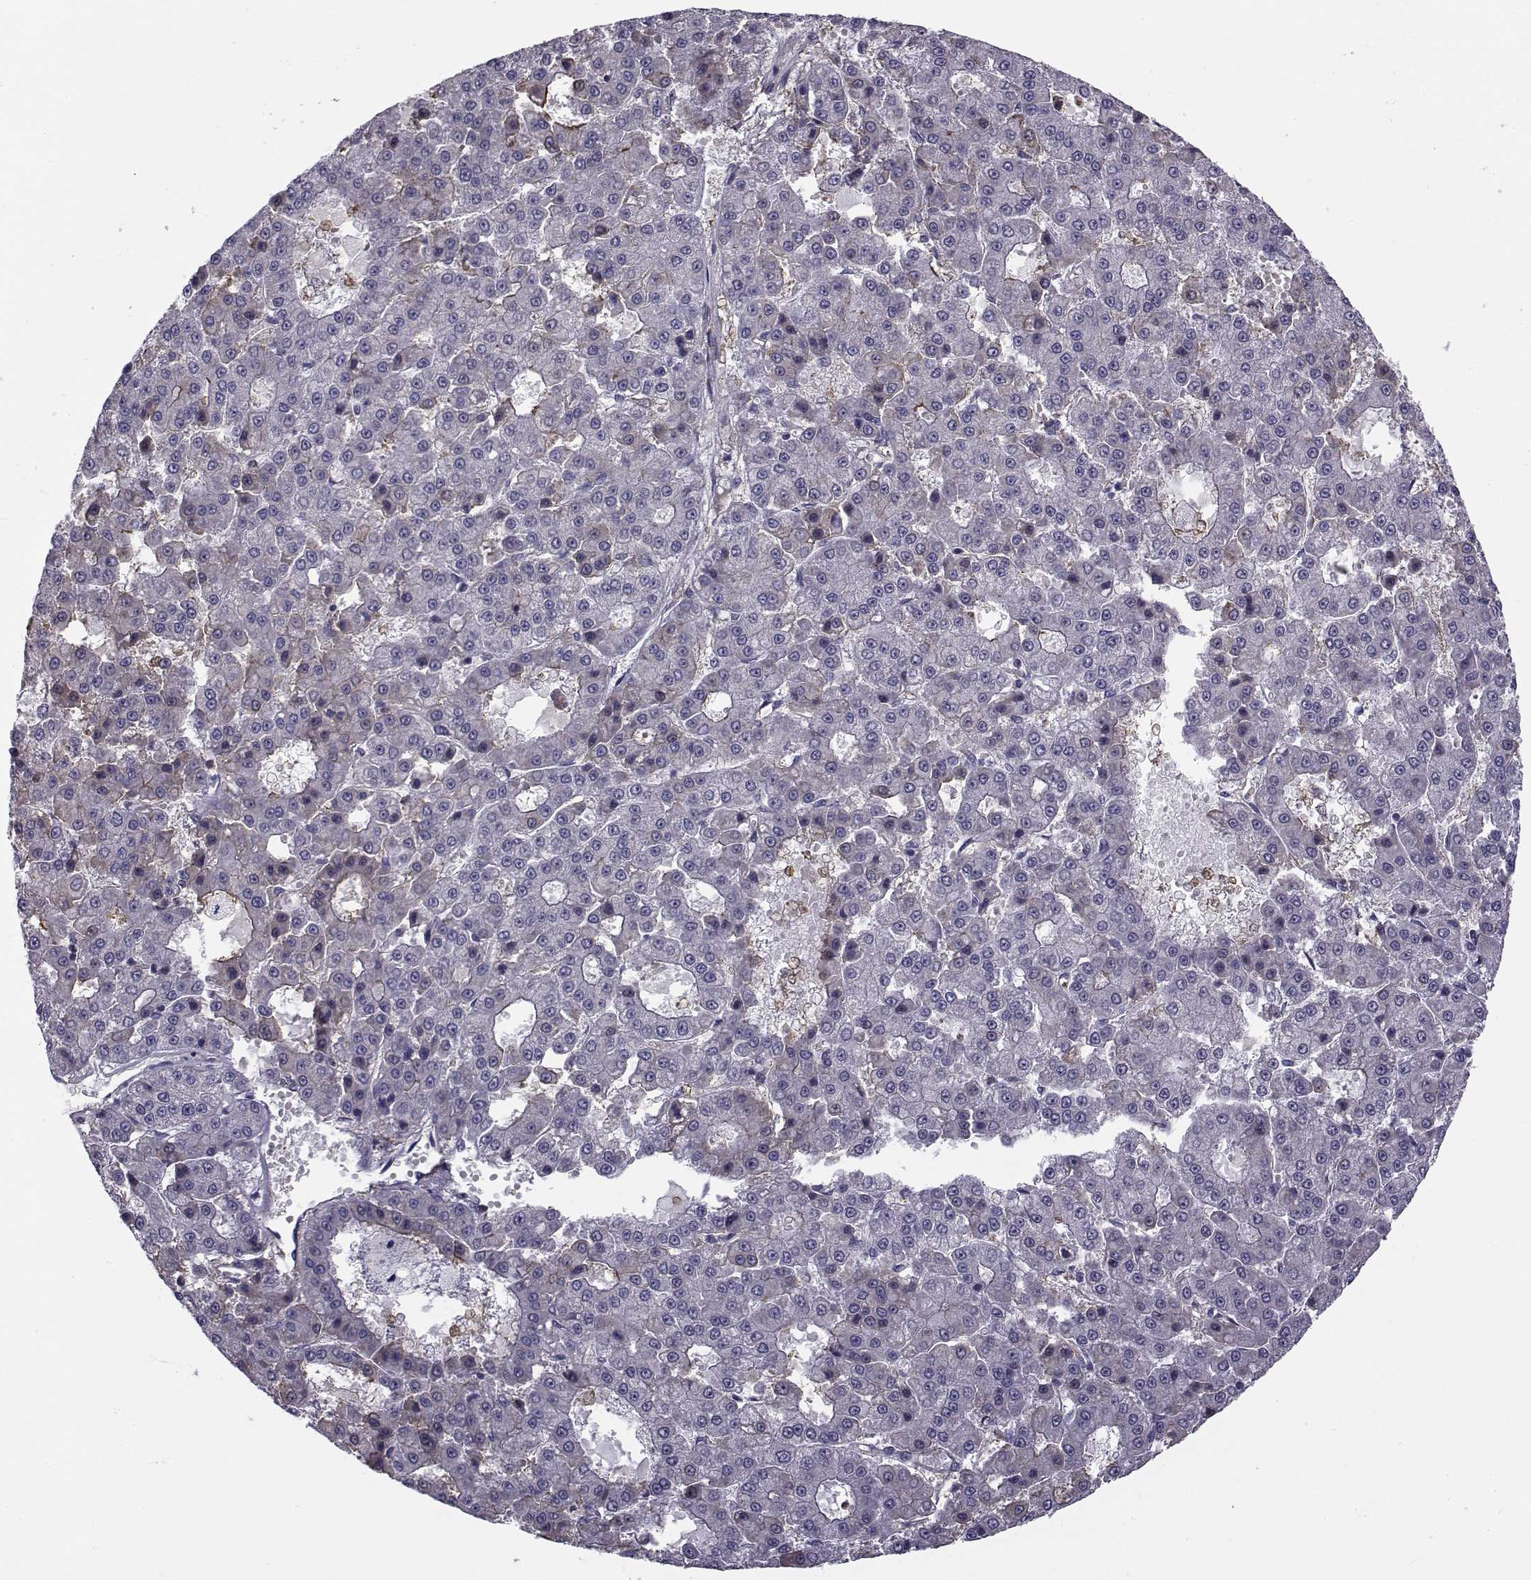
{"staining": {"intensity": "negative", "quantity": "none", "location": "none"}, "tissue": "liver cancer", "cell_type": "Tumor cells", "image_type": "cancer", "snomed": [{"axis": "morphology", "description": "Carcinoma, Hepatocellular, NOS"}, {"axis": "topography", "description": "Liver"}], "caption": "DAB (3,3'-diaminobenzidine) immunohistochemical staining of human hepatocellular carcinoma (liver) reveals no significant positivity in tumor cells.", "gene": "LRRC27", "patient": {"sex": "male", "age": 70}}